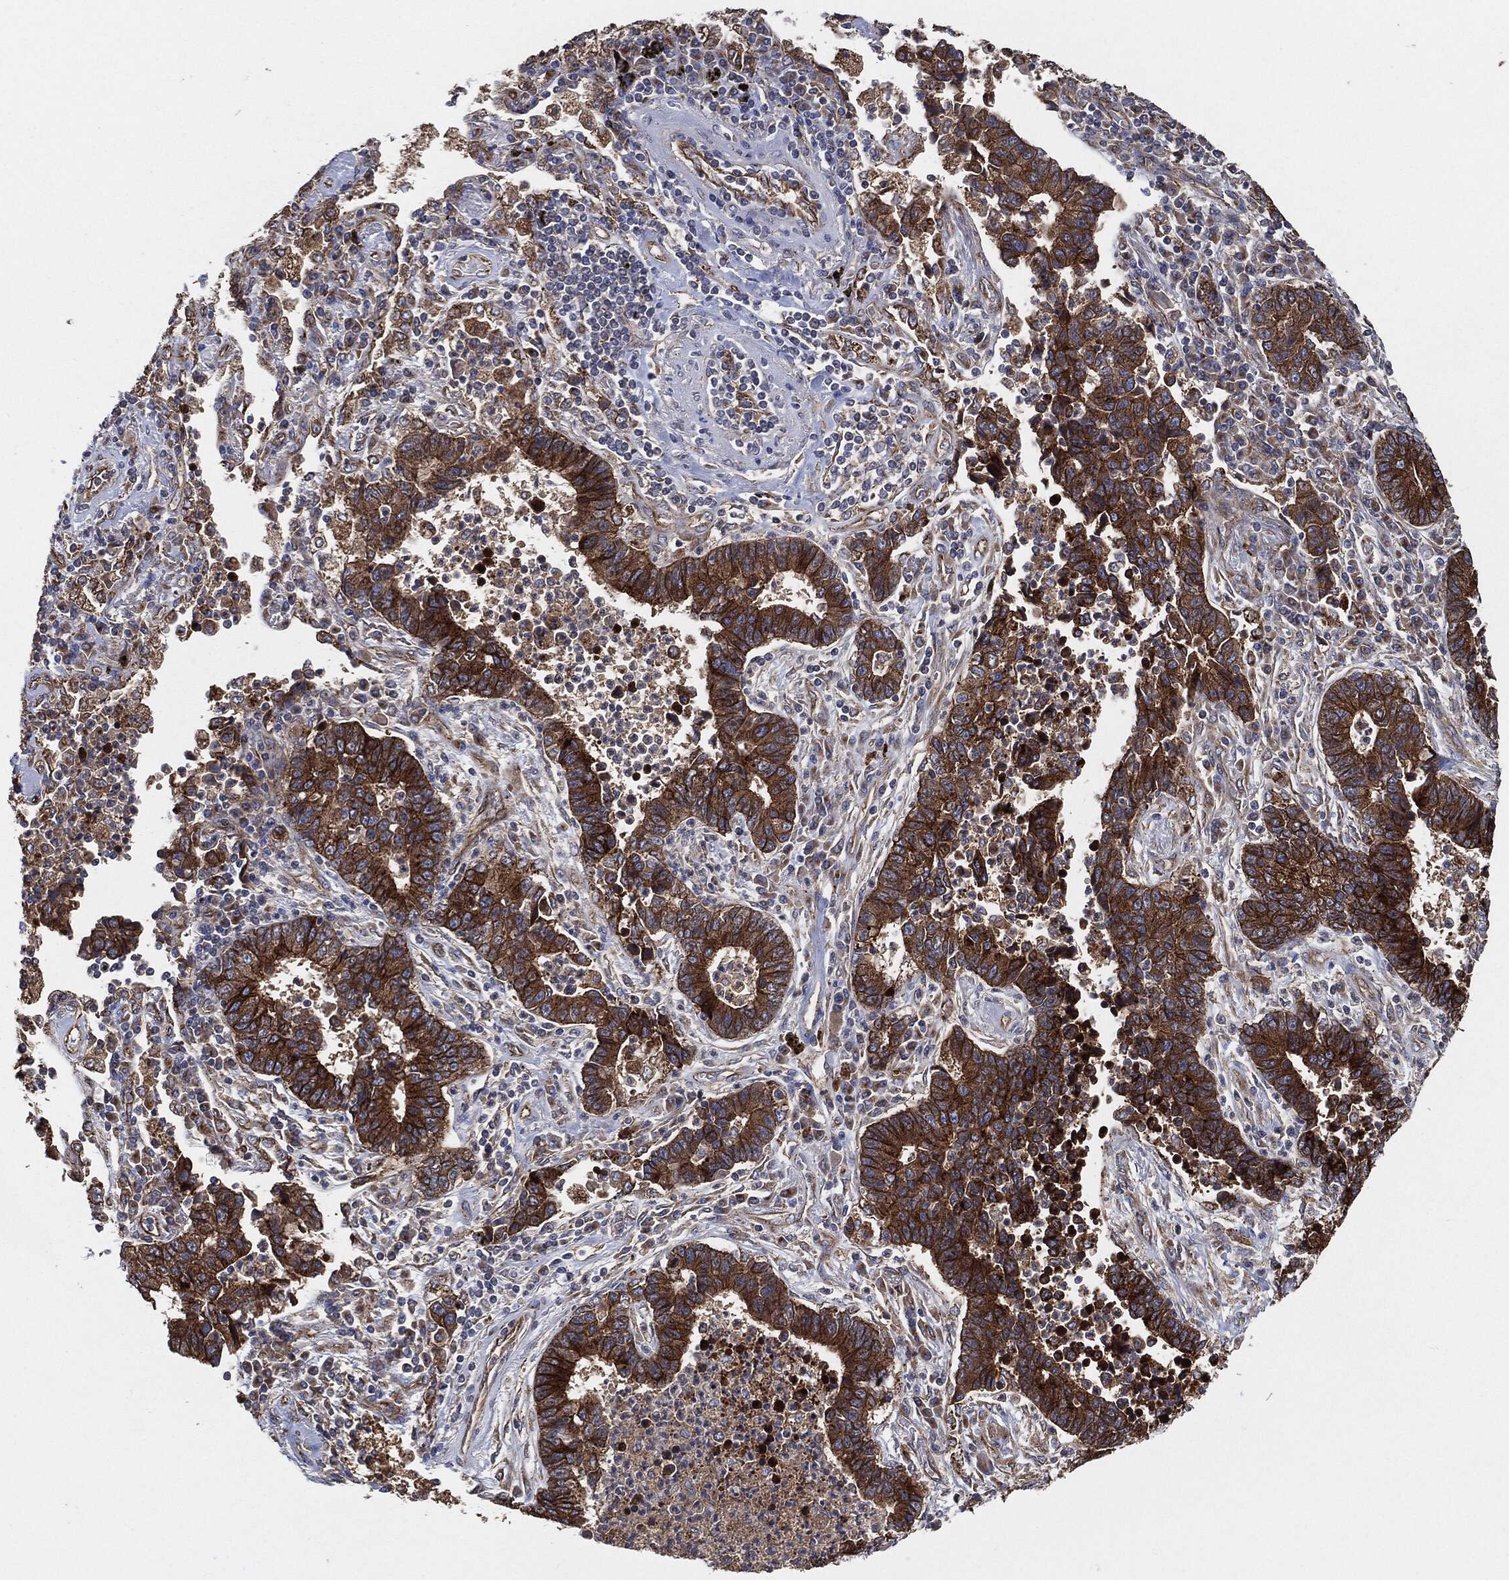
{"staining": {"intensity": "strong", "quantity": "25%-75%", "location": "cytoplasmic/membranous"}, "tissue": "lung cancer", "cell_type": "Tumor cells", "image_type": "cancer", "snomed": [{"axis": "morphology", "description": "Adenocarcinoma, NOS"}, {"axis": "topography", "description": "Lung"}], "caption": "Protein expression by immunohistochemistry reveals strong cytoplasmic/membranous positivity in about 25%-75% of tumor cells in lung adenocarcinoma. Using DAB (brown) and hematoxylin (blue) stains, captured at high magnification using brightfield microscopy.", "gene": "CTNNA1", "patient": {"sex": "female", "age": 57}}